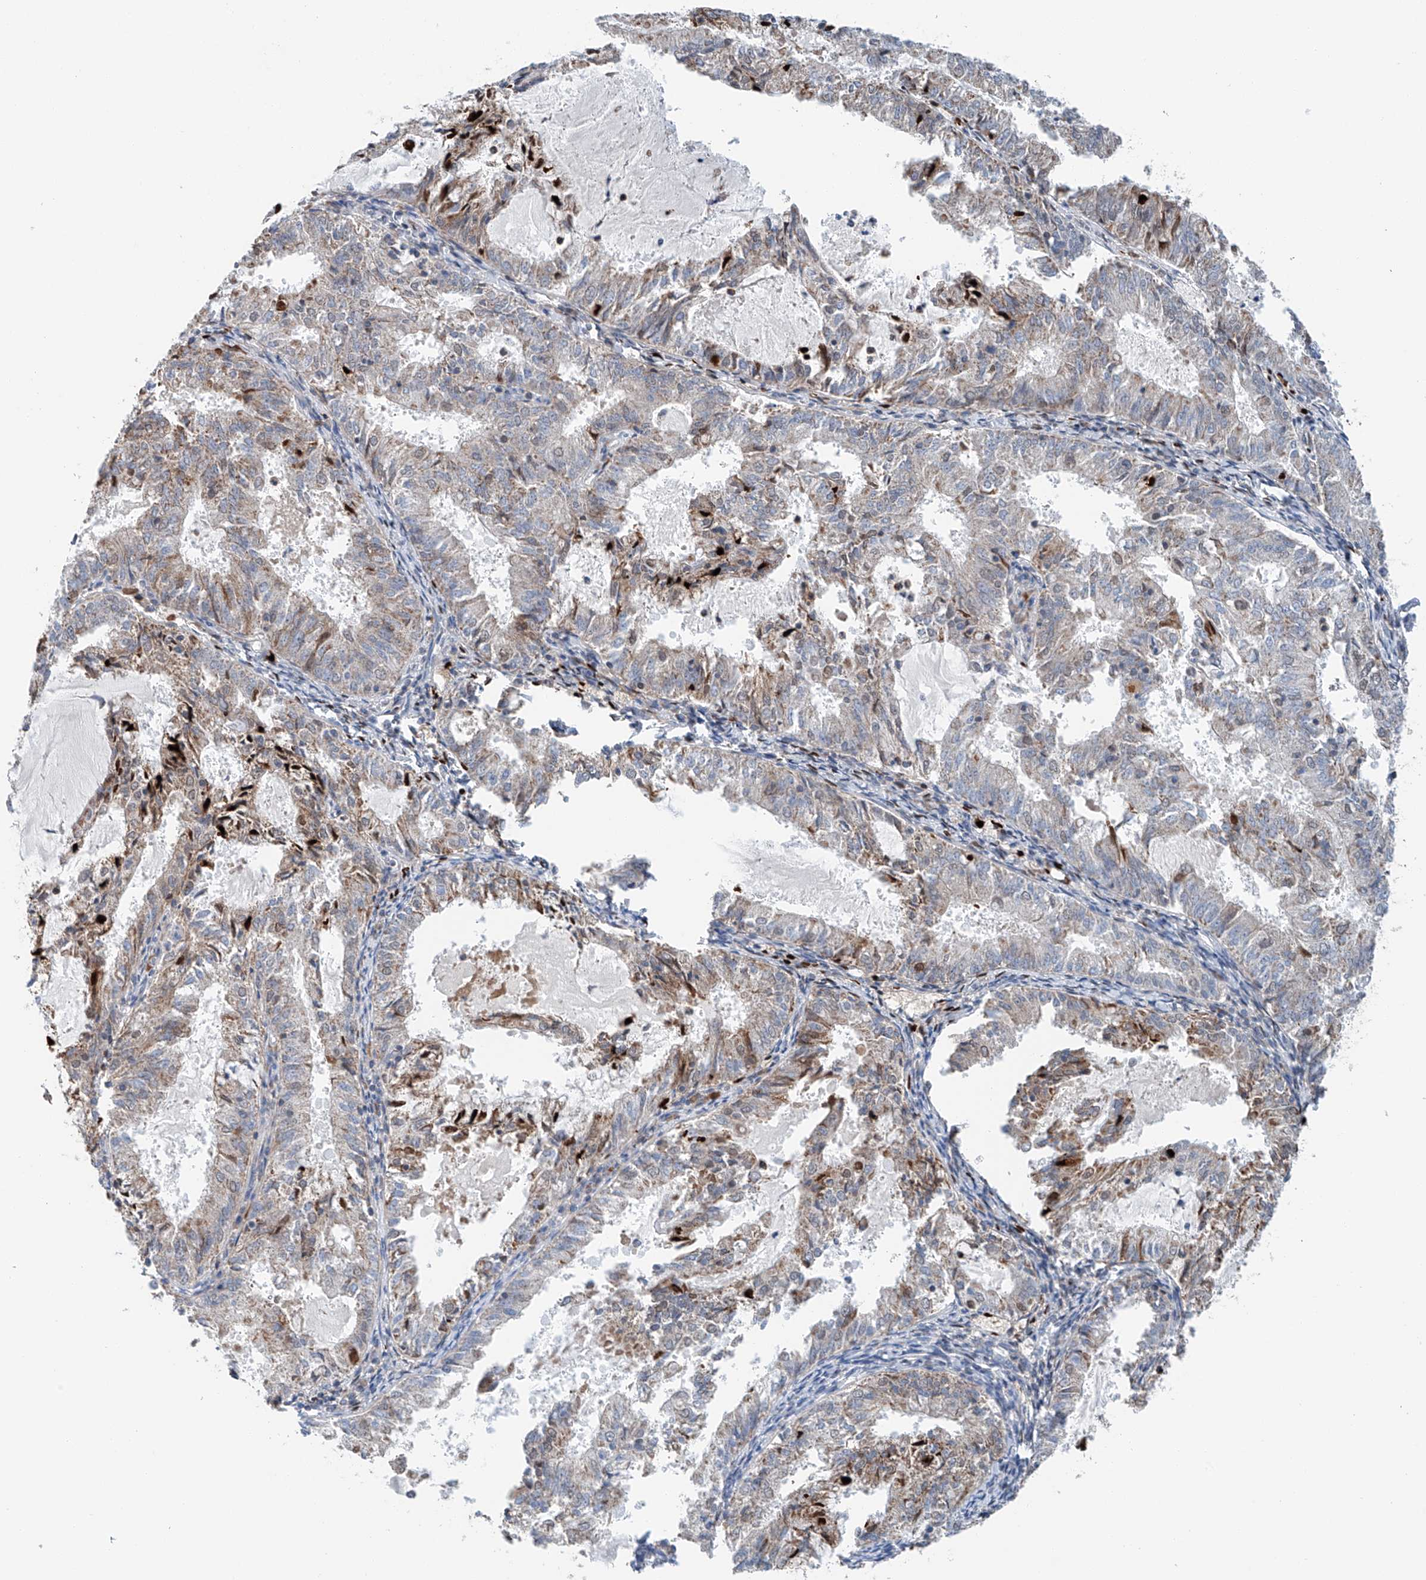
{"staining": {"intensity": "moderate", "quantity": "25%-75%", "location": "cytoplasmic/membranous"}, "tissue": "endometrial cancer", "cell_type": "Tumor cells", "image_type": "cancer", "snomed": [{"axis": "morphology", "description": "Adenocarcinoma, NOS"}, {"axis": "topography", "description": "Endometrium"}], "caption": "Endometrial adenocarcinoma stained with IHC displays moderate cytoplasmic/membranous expression in about 25%-75% of tumor cells. The protein of interest is stained brown, and the nuclei are stained in blue (DAB (3,3'-diaminobenzidine) IHC with brightfield microscopy, high magnification).", "gene": "KLF15", "patient": {"sex": "female", "age": 57}}